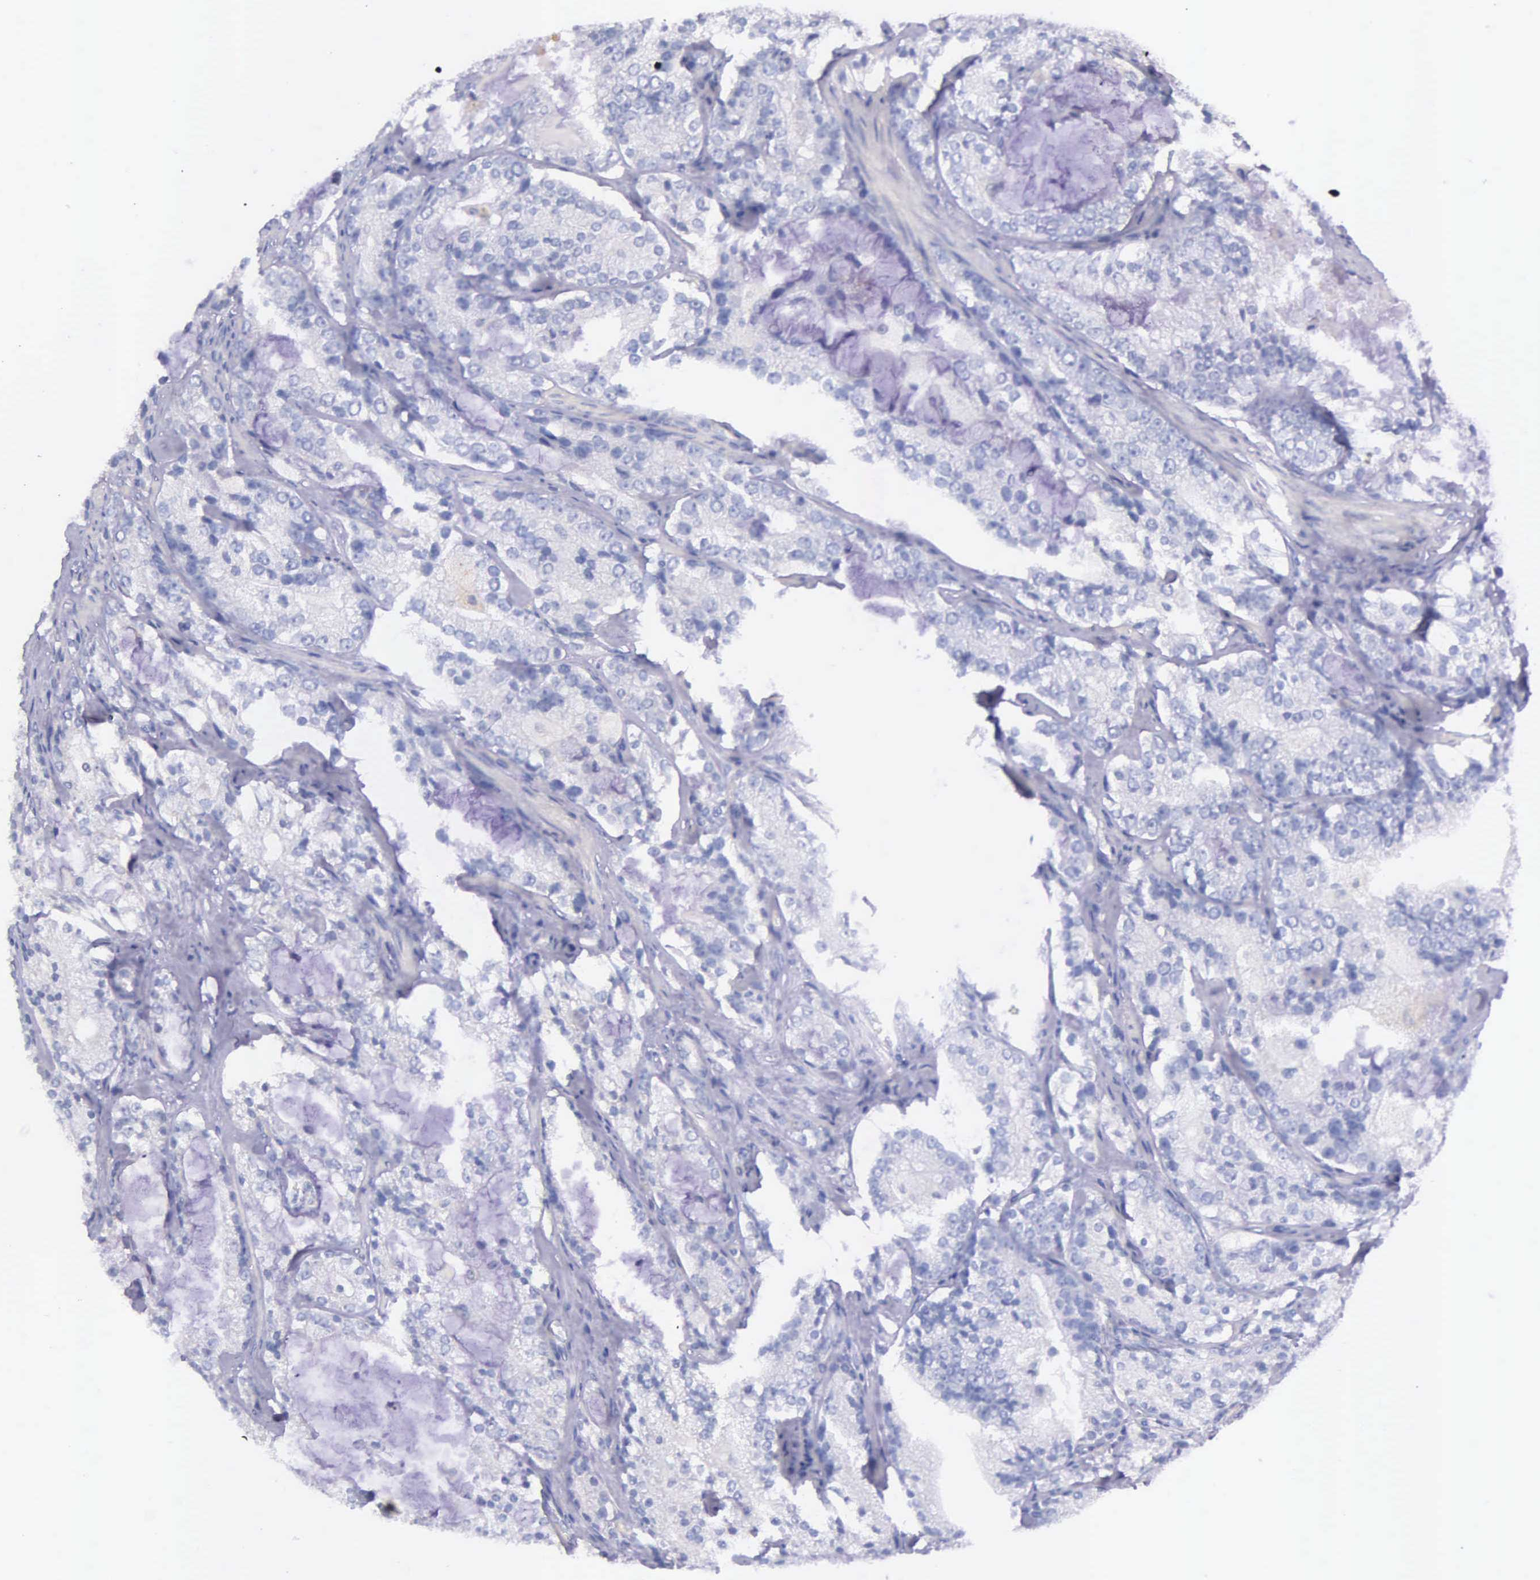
{"staining": {"intensity": "negative", "quantity": "none", "location": "none"}, "tissue": "prostate cancer", "cell_type": "Tumor cells", "image_type": "cancer", "snomed": [{"axis": "morphology", "description": "Adenocarcinoma, High grade"}, {"axis": "topography", "description": "Prostate"}], "caption": "Human prostate cancer stained for a protein using immunohistochemistry displays no positivity in tumor cells.", "gene": "THSD7A", "patient": {"sex": "male", "age": 63}}